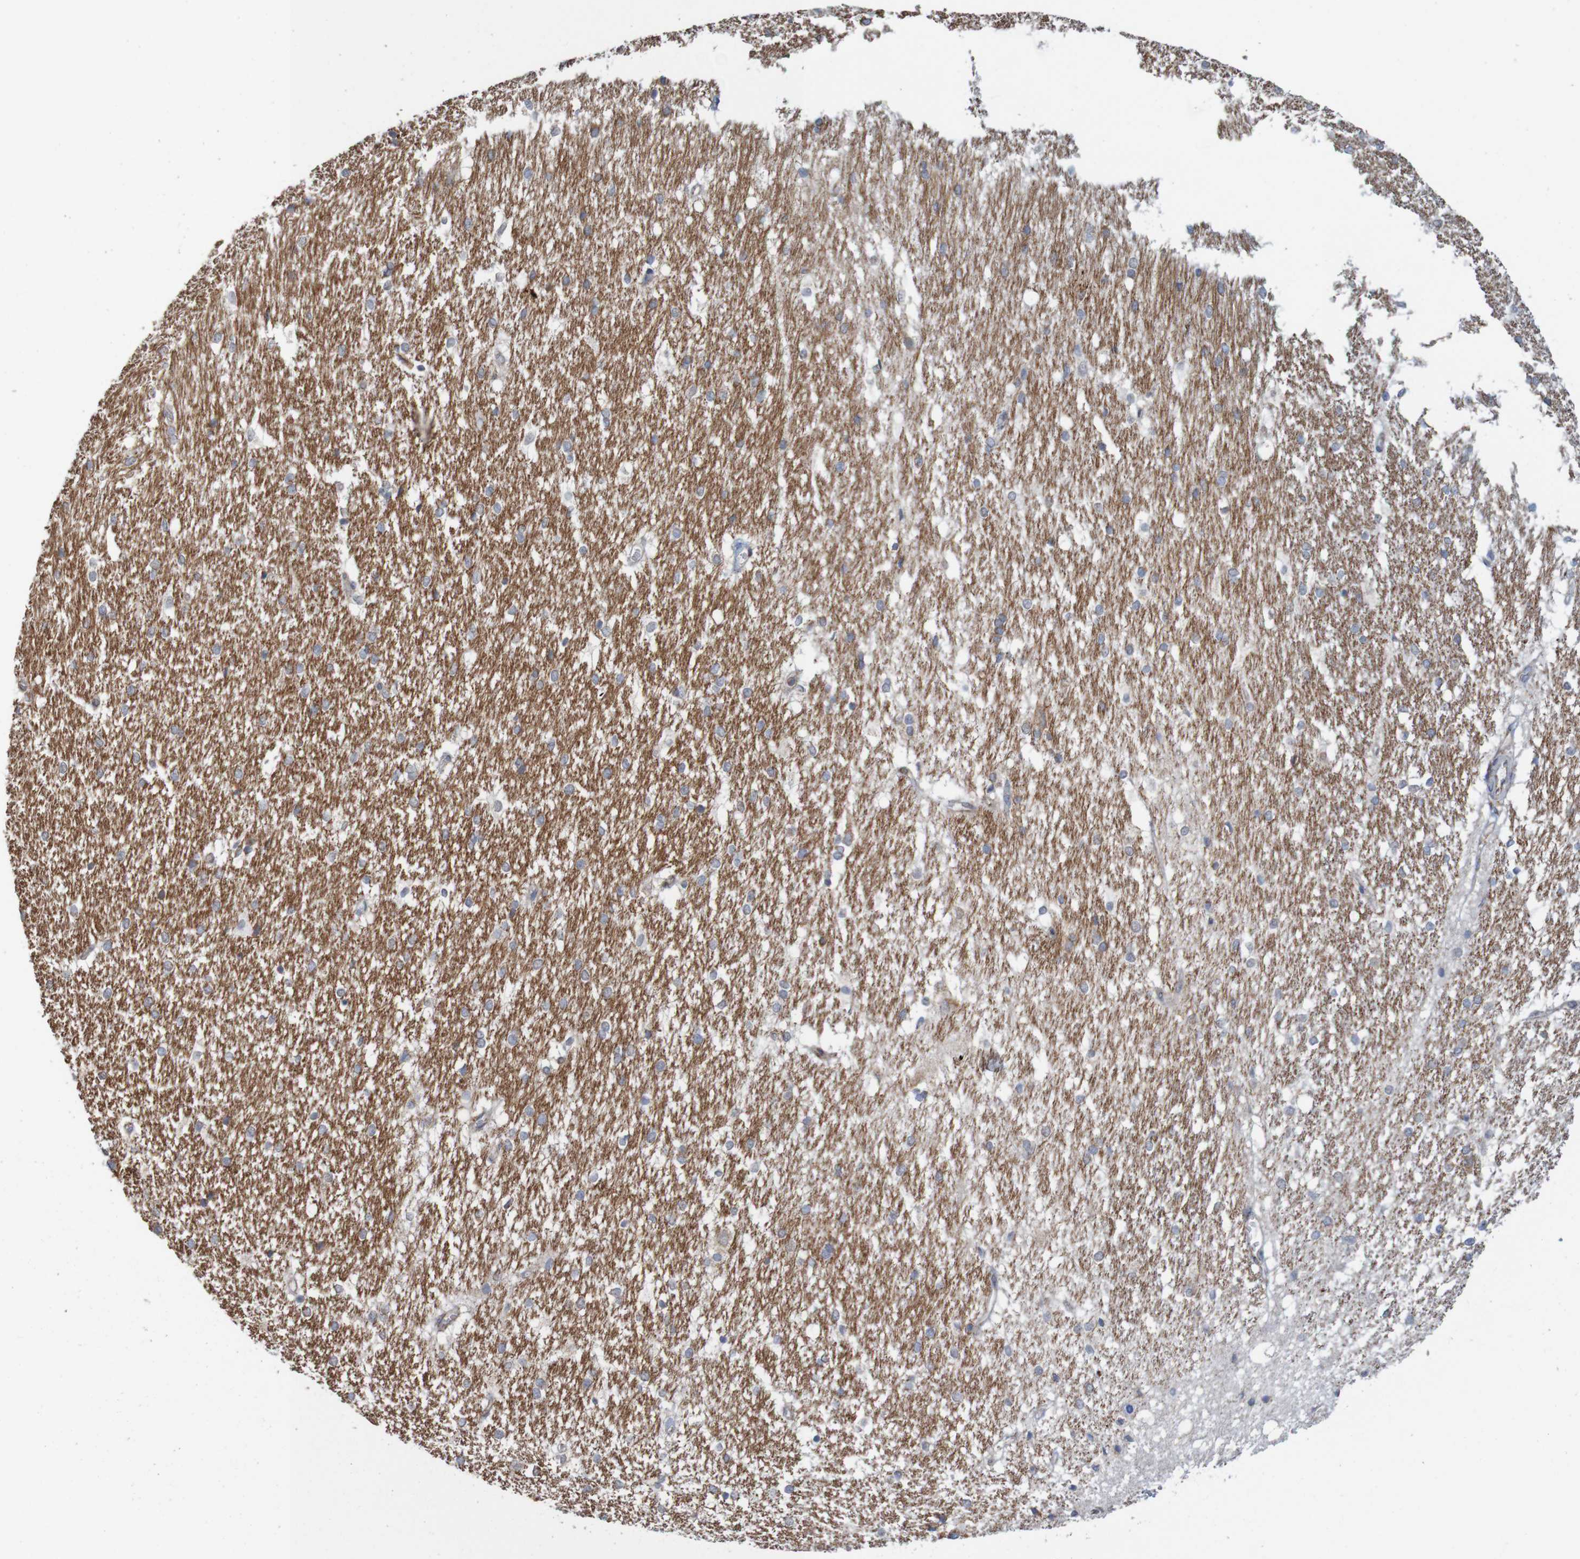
{"staining": {"intensity": "negative", "quantity": "none", "location": "none"}, "tissue": "hippocampus", "cell_type": "Glial cells", "image_type": "normal", "snomed": [{"axis": "morphology", "description": "Normal tissue, NOS"}, {"axis": "topography", "description": "Hippocampus"}], "caption": "This is an immunohistochemistry (IHC) image of normal human hippocampus. There is no positivity in glial cells.", "gene": "PDIA3", "patient": {"sex": "female", "age": 19}}